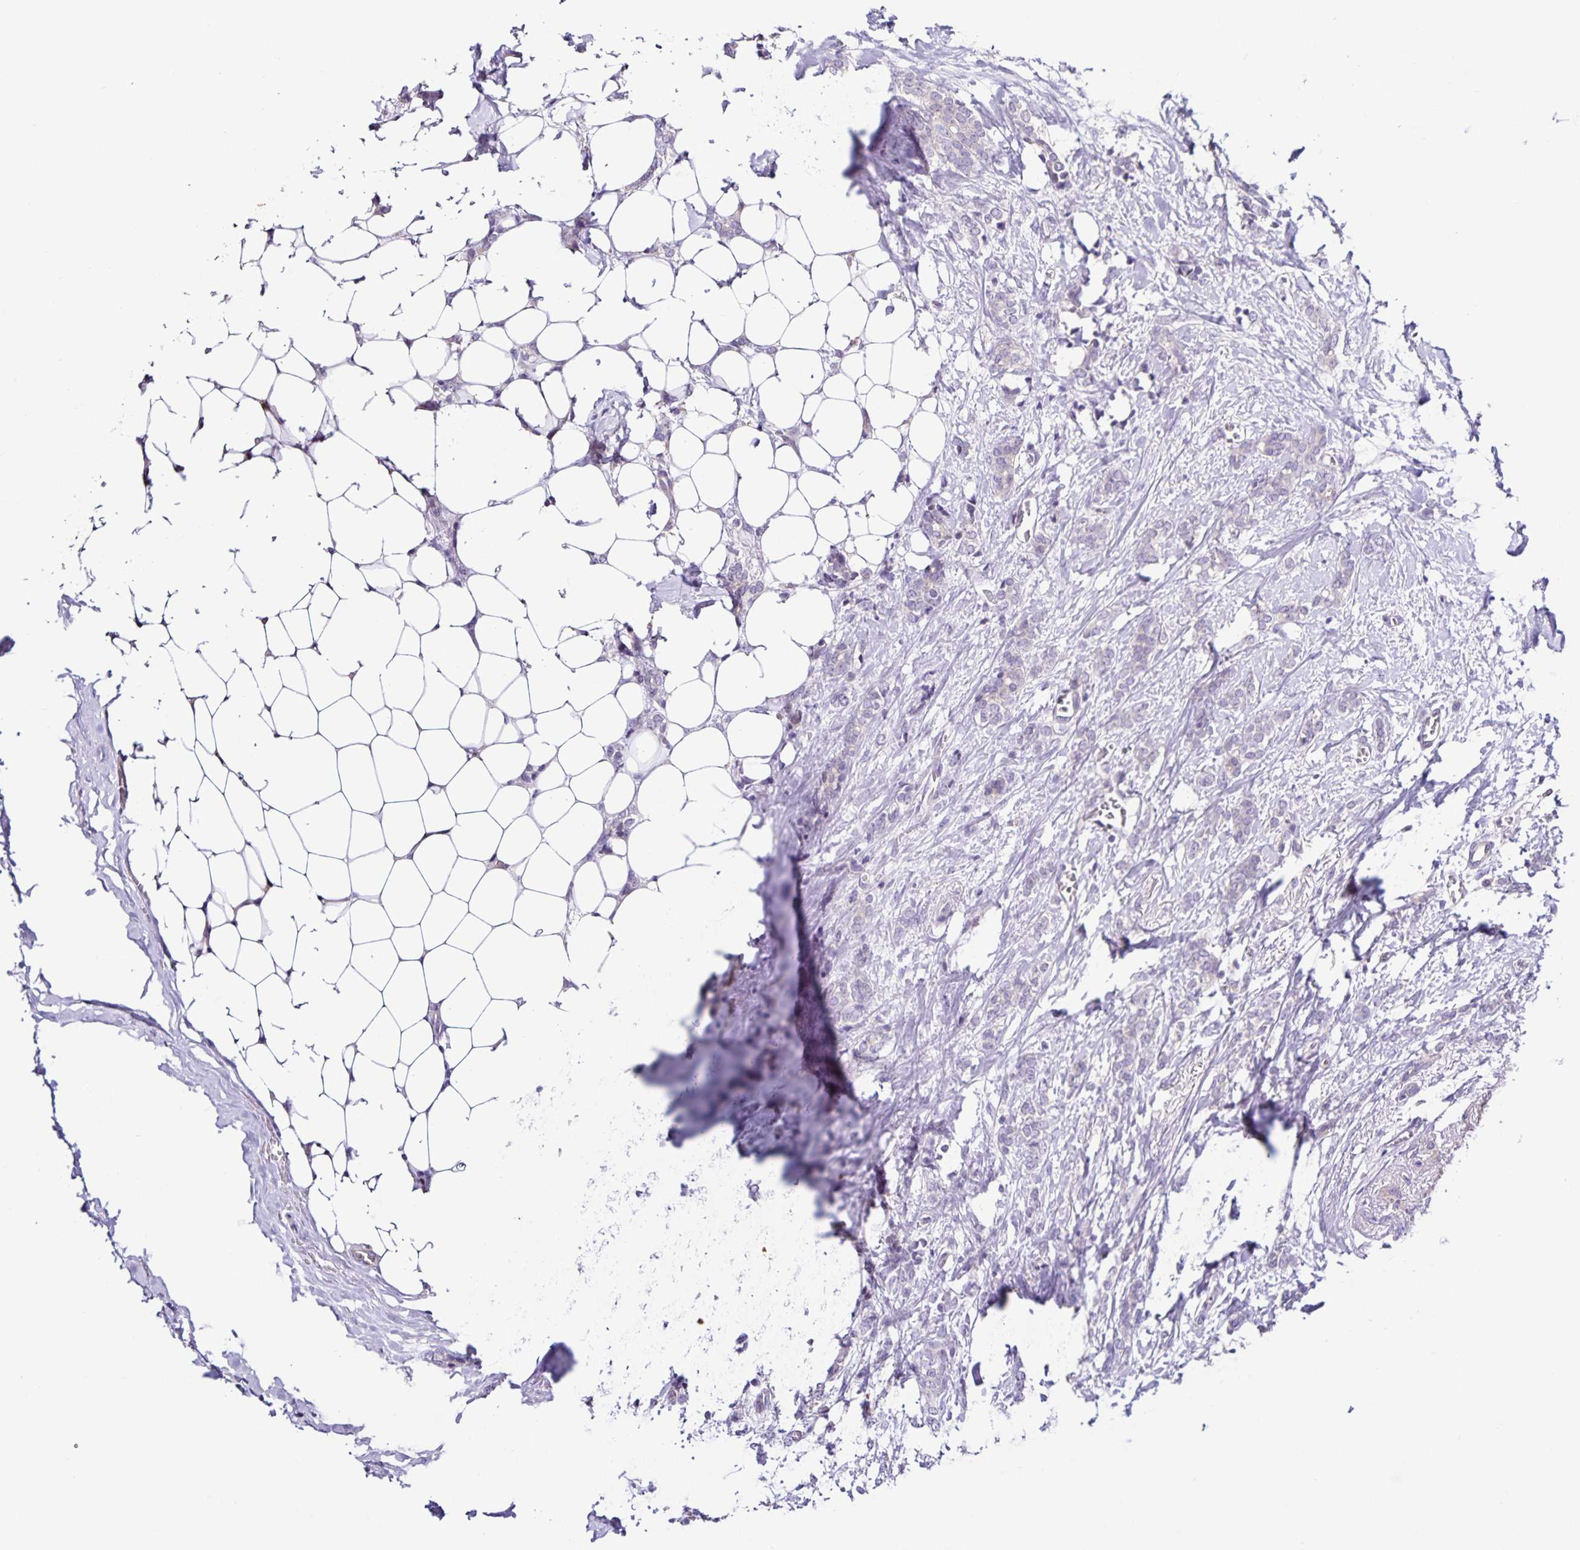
{"staining": {"intensity": "negative", "quantity": "none", "location": "none"}, "tissue": "breast cancer", "cell_type": "Tumor cells", "image_type": "cancer", "snomed": [{"axis": "morphology", "description": "Normal tissue, NOS"}, {"axis": "morphology", "description": "Duct carcinoma"}, {"axis": "topography", "description": "Breast"}], "caption": "Immunohistochemical staining of human breast invasive ductal carcinoma shows no significant expression in tumor cells.", "gene": "RNFT2", "patient": {"sex": "female", "age": 77}}